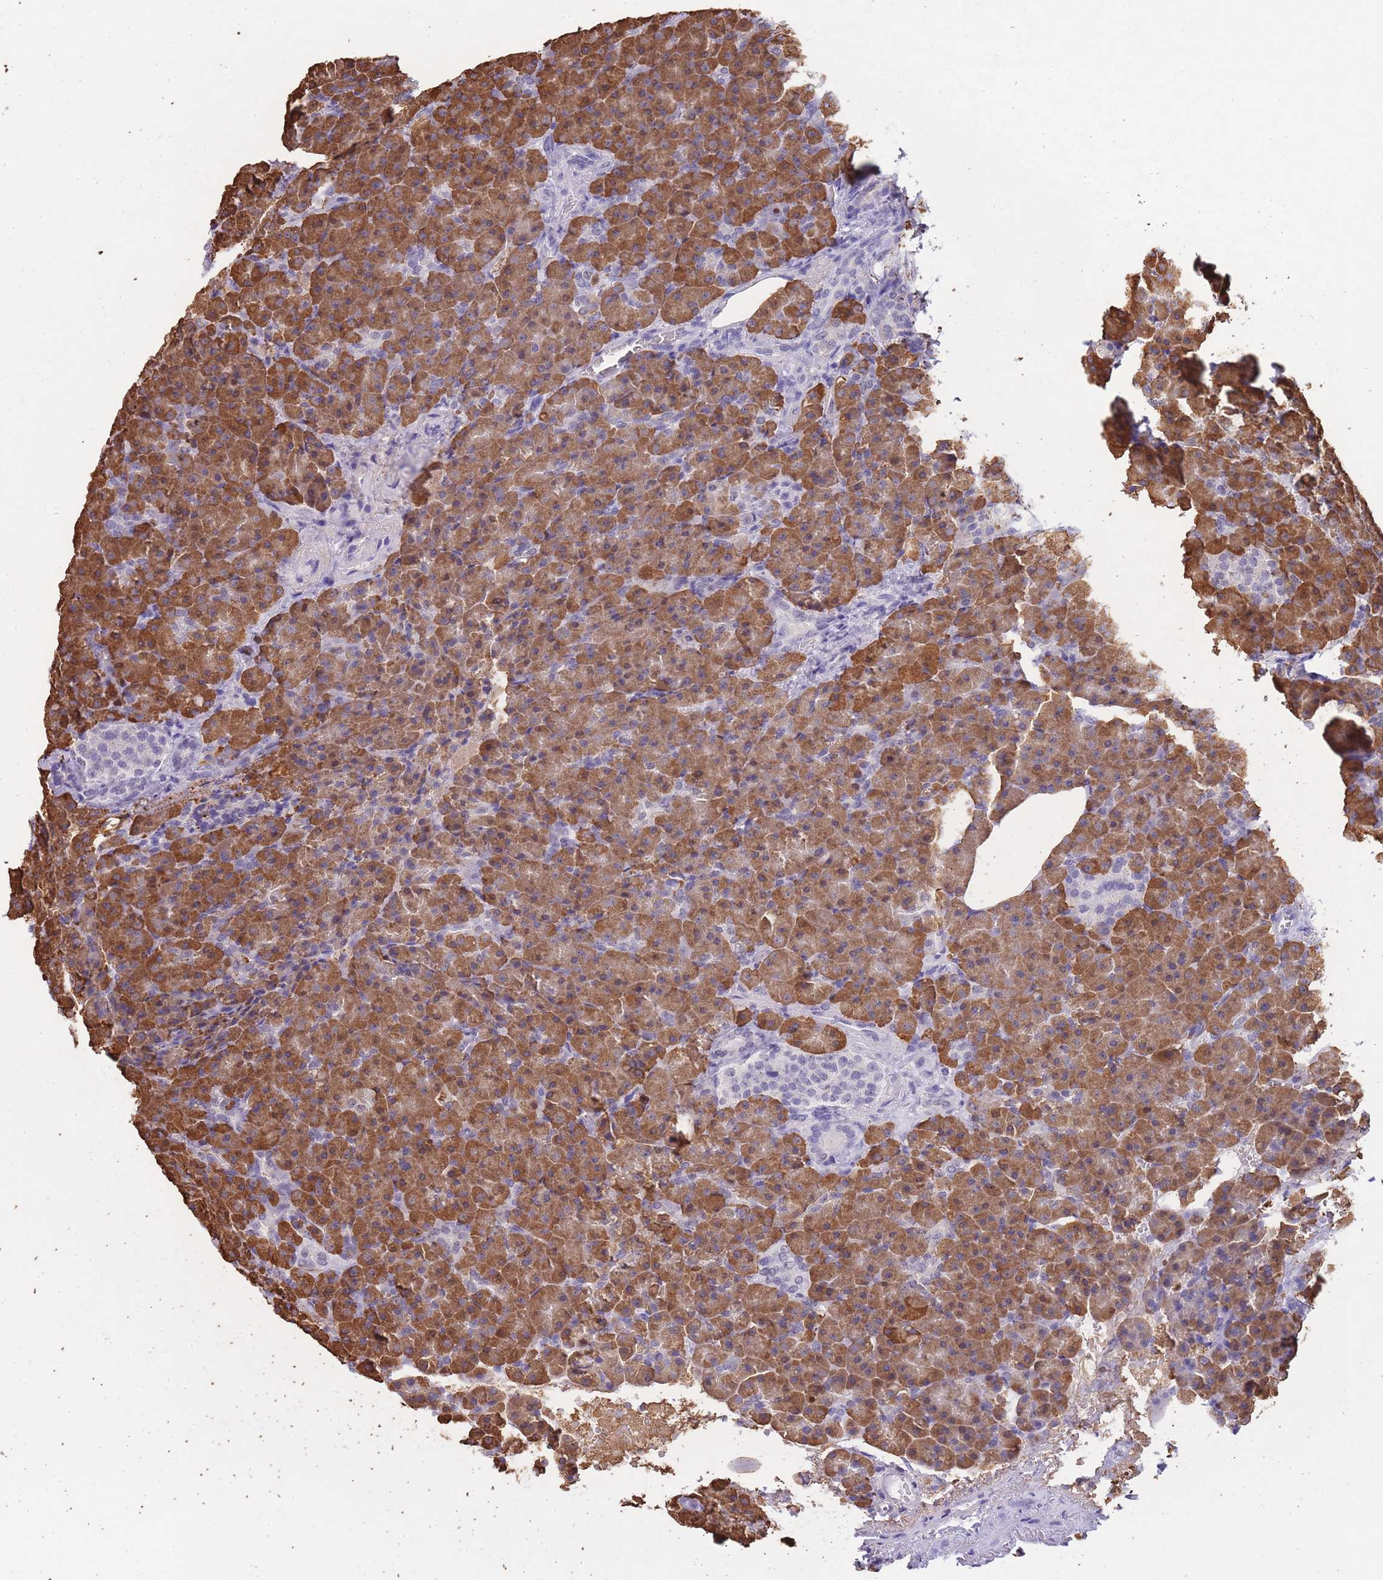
{"staining": {"intensity": "strong", "quantity": ">75%", "location": "cytoplasmic/membranous"}, "tissue": "pancreas", "cell_type": "Exocrine glandular cells", "image_type": "normal", "snomed": [{"axis": "morphology", "description": "Normal tissue, NOS"}, {"axis": "topography", "description": "Pancreas"}], "caption": "The micrograph shows immunohistochemical staining of normal pancreas. There is strong cytoplasmic/membranous expression is appreciated in about >75% of exocrine glandular cells.", "gene": "FRAT2", "patient": {"sex": "female", "age": 74}}